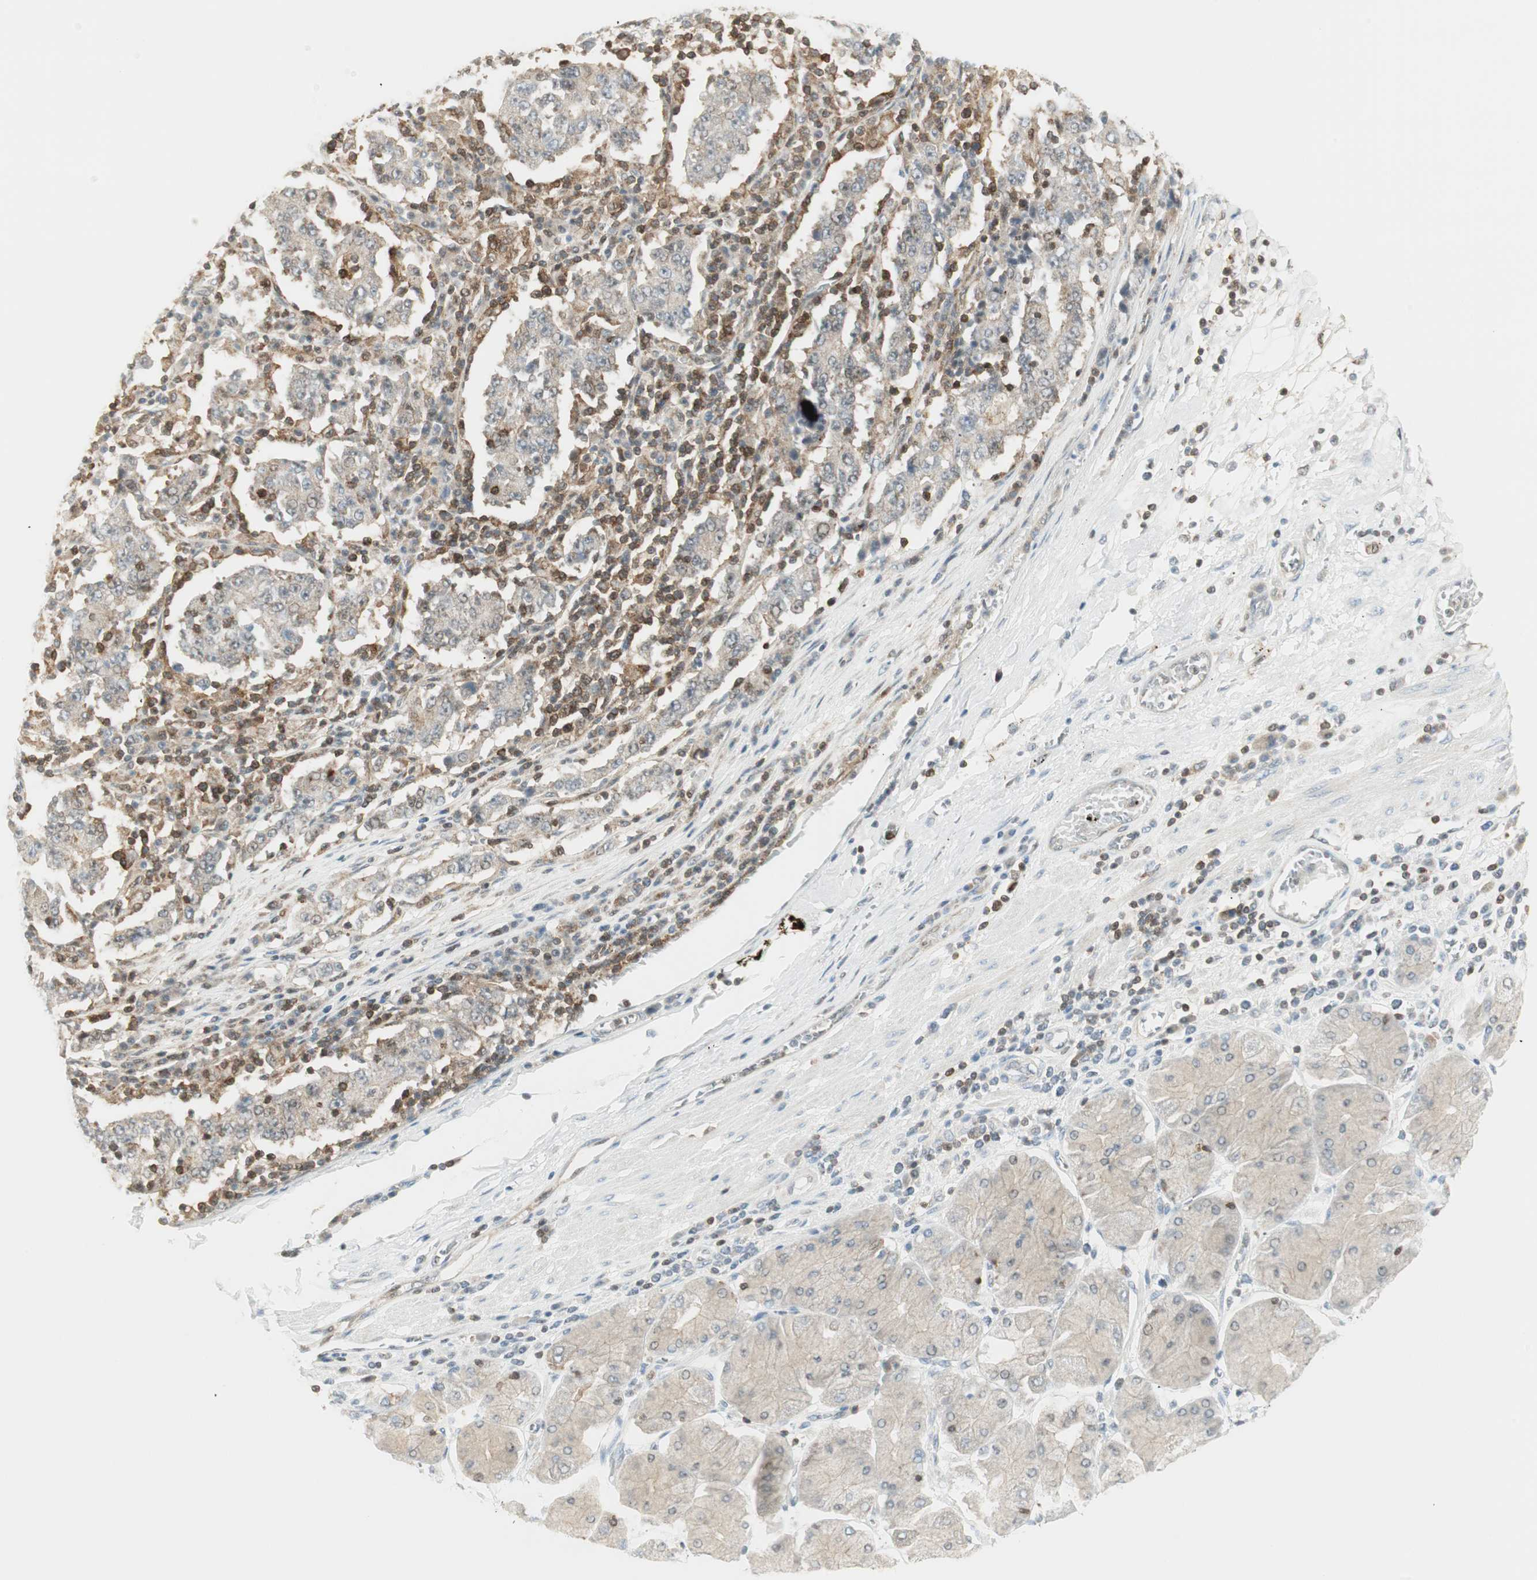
{"staining": {"intensity": "moderate", "quantity": "25%-75%", "location": "cytoplasmic/membranous"}, "tissue": "stomach cancer", "cell_type": "Tumor cells", "image_type": "cancer", "snomed": [{"axis": "morphology", "description": "Normal tissue, NOS"}, {"axis": "morphology", "description": "Adenocarcinoma, NOS"}, {"axis": "topography", "description": "Stomach, upper"}, {"axis": "topography", "description": "Stomach"}], "caption": "Protein expression analysis of human adenocarcinoma (stomach) reveals moderate cytoplasmic/membranous positivity in about 25%-75% of tumor cells.", "gene": "PPP1CA", "patient": {"sex": "male", "age": 59}}